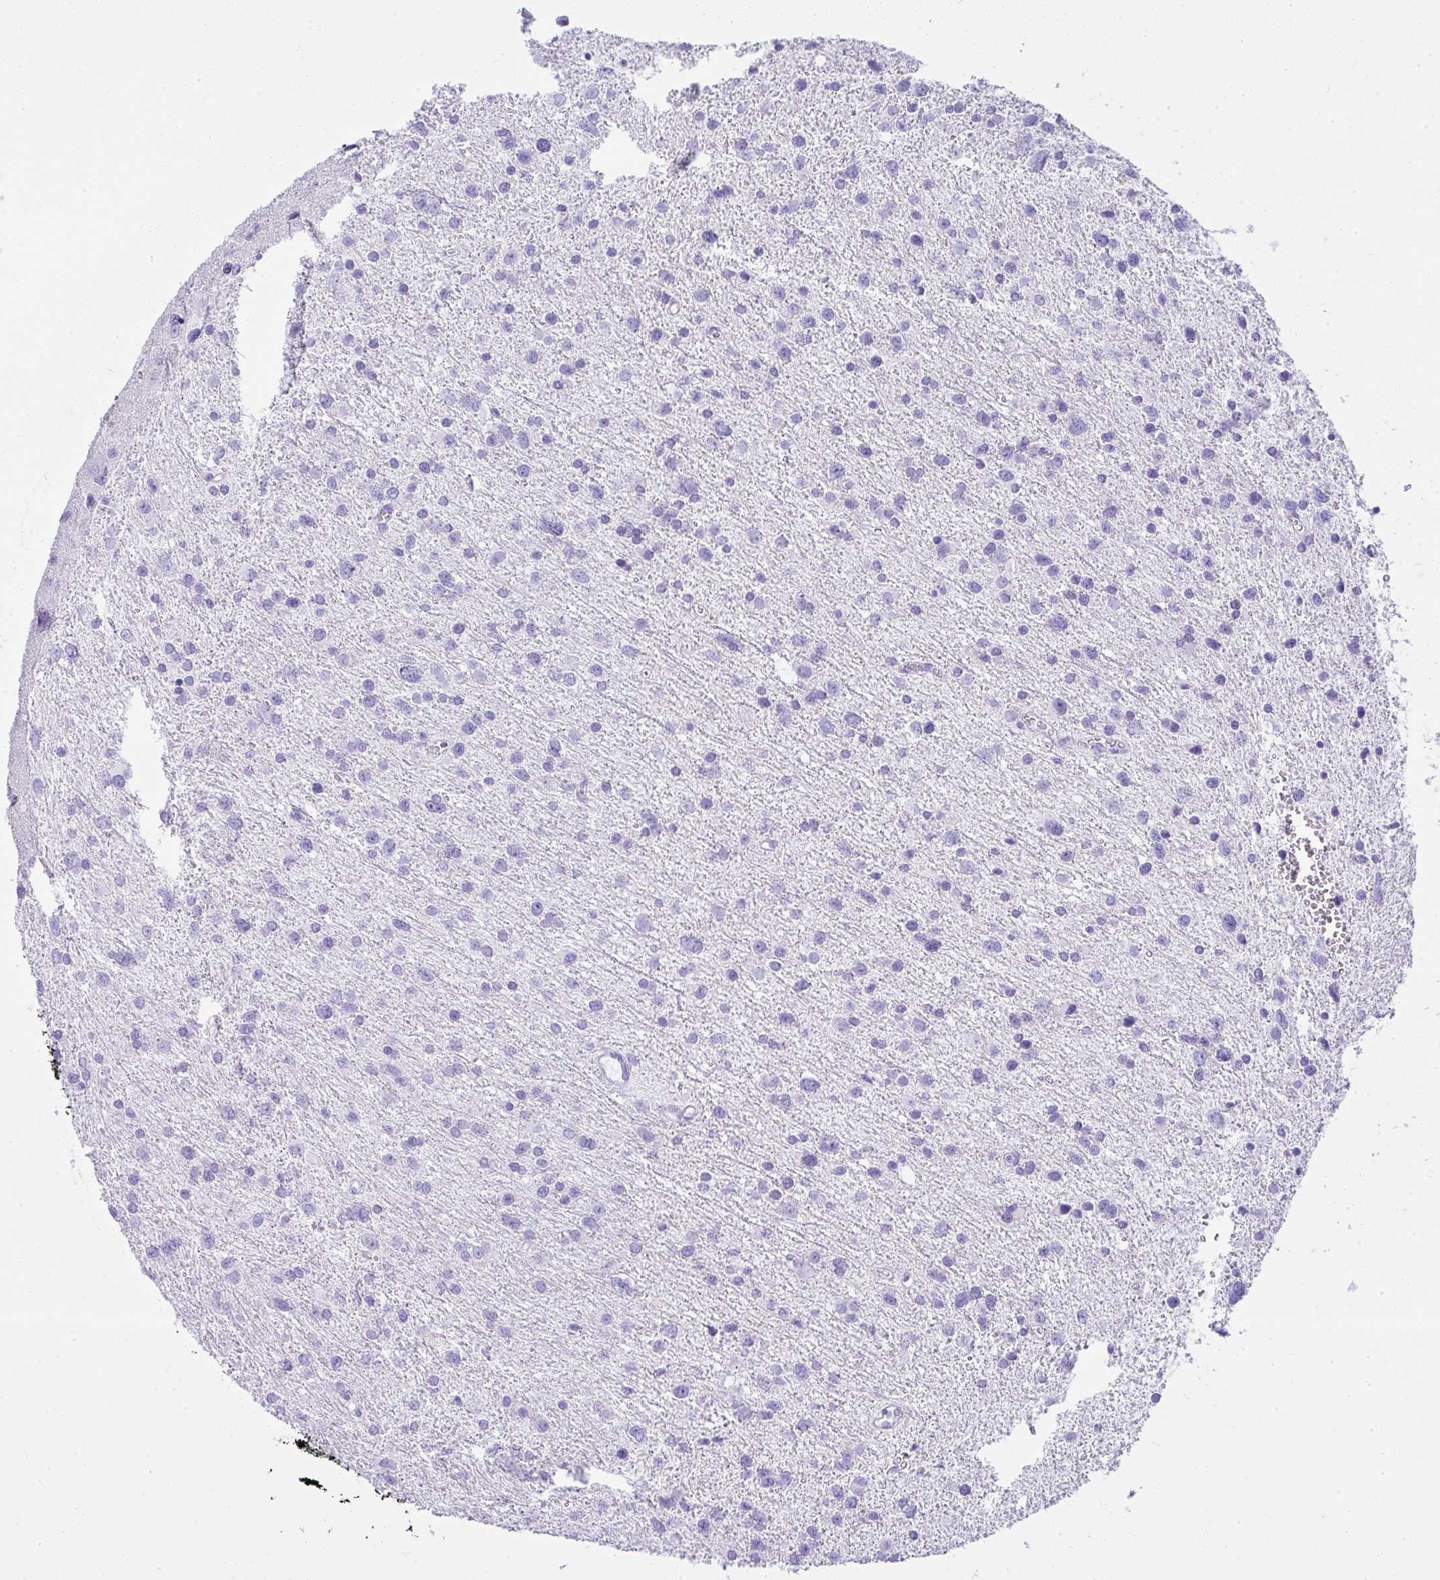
{"staining": {"intensity": "negative", "quantity": "none", "location": "none"}, "tissue": "glioma", "cell_type": "Tumor cells", "image_type": "cancer", "snomed": [{"axis": "morphology", "description": "Glioma, malignant, Low grade"}, {"axis": "topography", "description": "Brain"}], "caption": "High power microscopy image of an immunohistochemistry image of glioma, revealing no significant staining in tumor cells.", "gene": "CDADC1", "patient": {"sex": "female", "age": 55}}